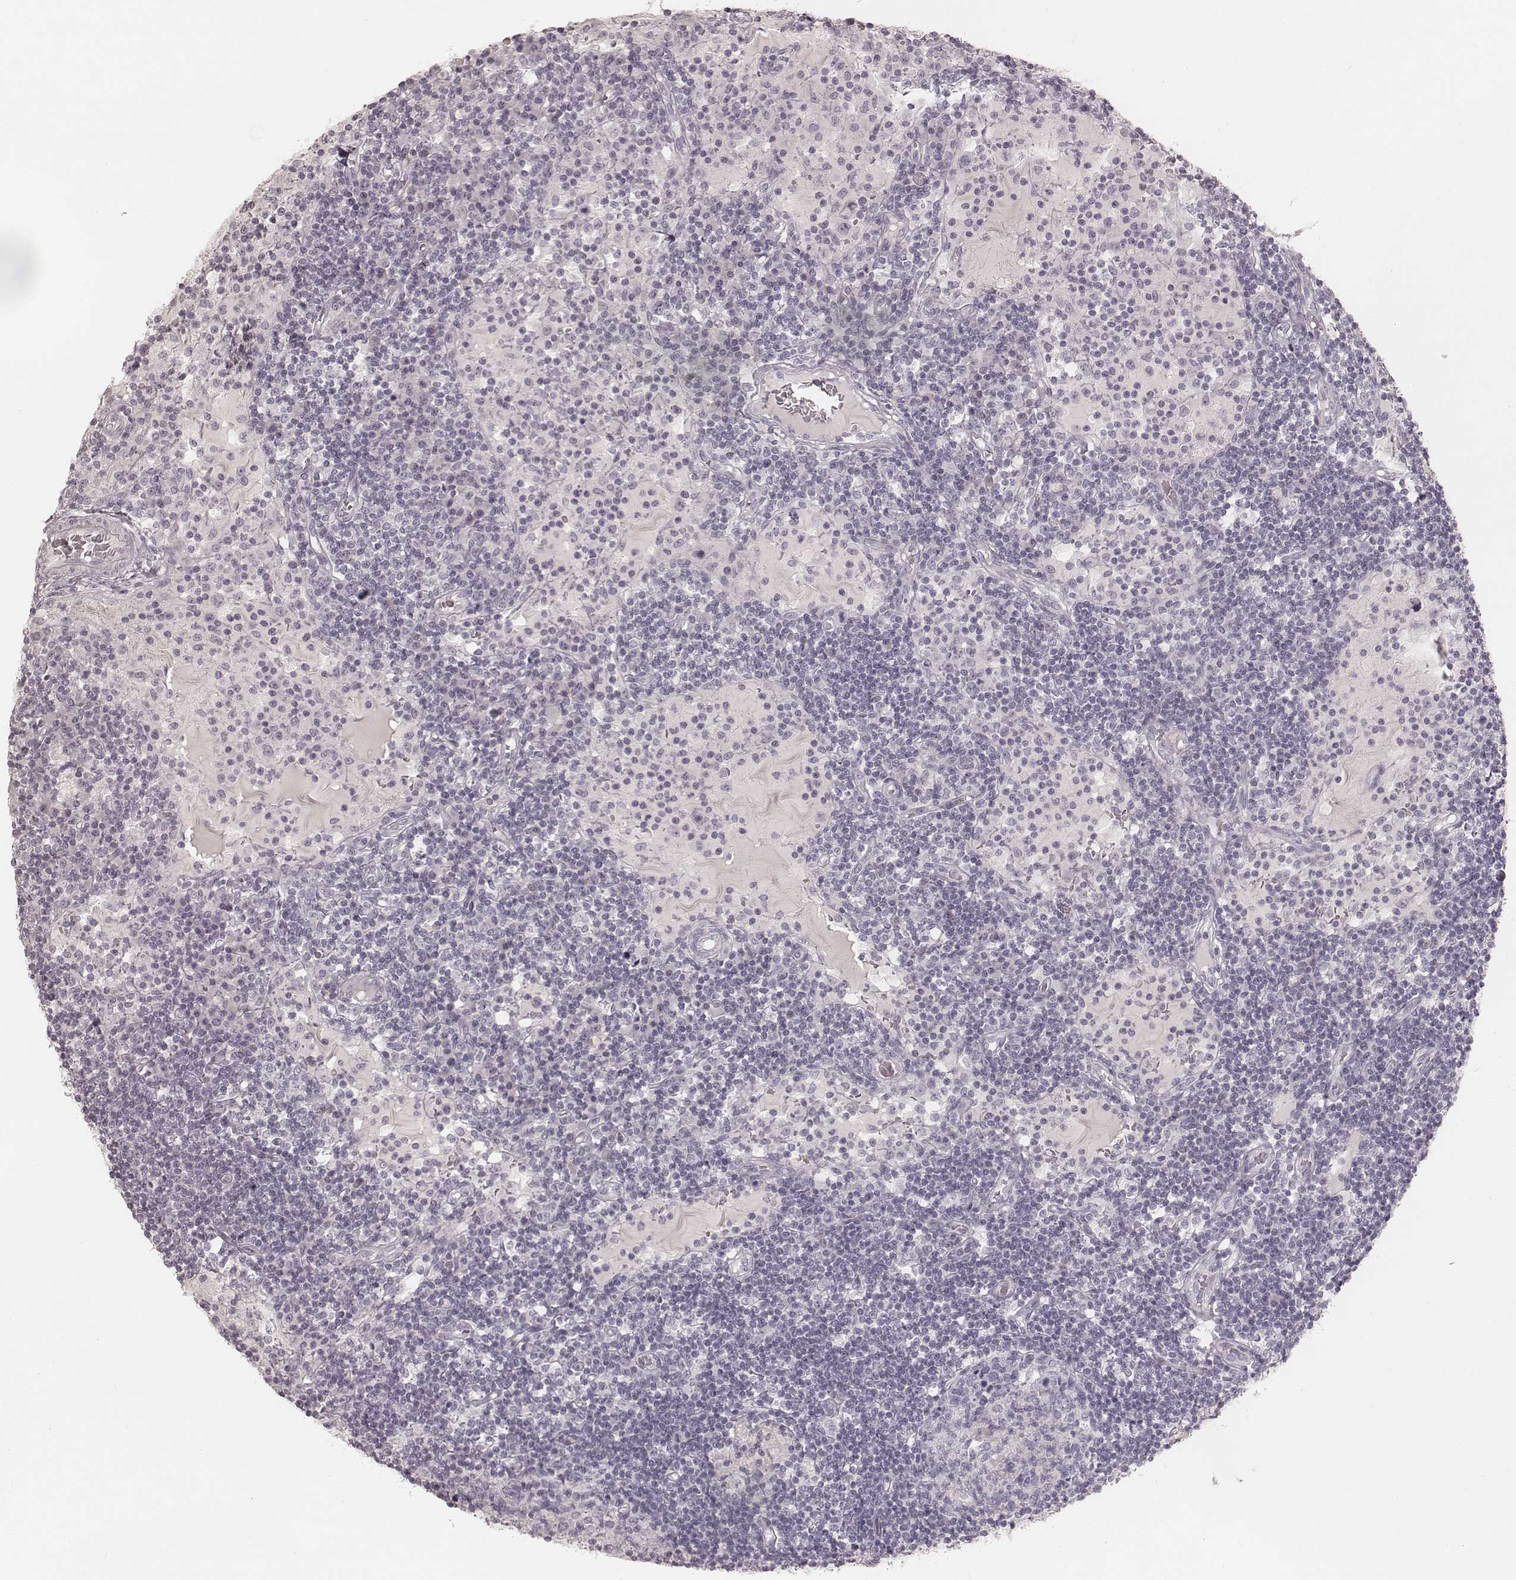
{"staining": {"intensity": "negative", "quantity": "none", "location": "none"}, "tissue": "lymph node", "cell_type": "Germinal center cells", "image_type": "normal", "snomed": [{"axis": "morphology", "description": "Normal tissue, NOS"}, {"axis": "topography", "description": "Lymph node"}], "caption": "An immunohistochemistry (IHC) micrograph of unremarkable lymph node is shown. There is no staining in germinal center cells of lymph node.", "gene": "KRT26", "patient": {"sex": "female", "age": 72}}